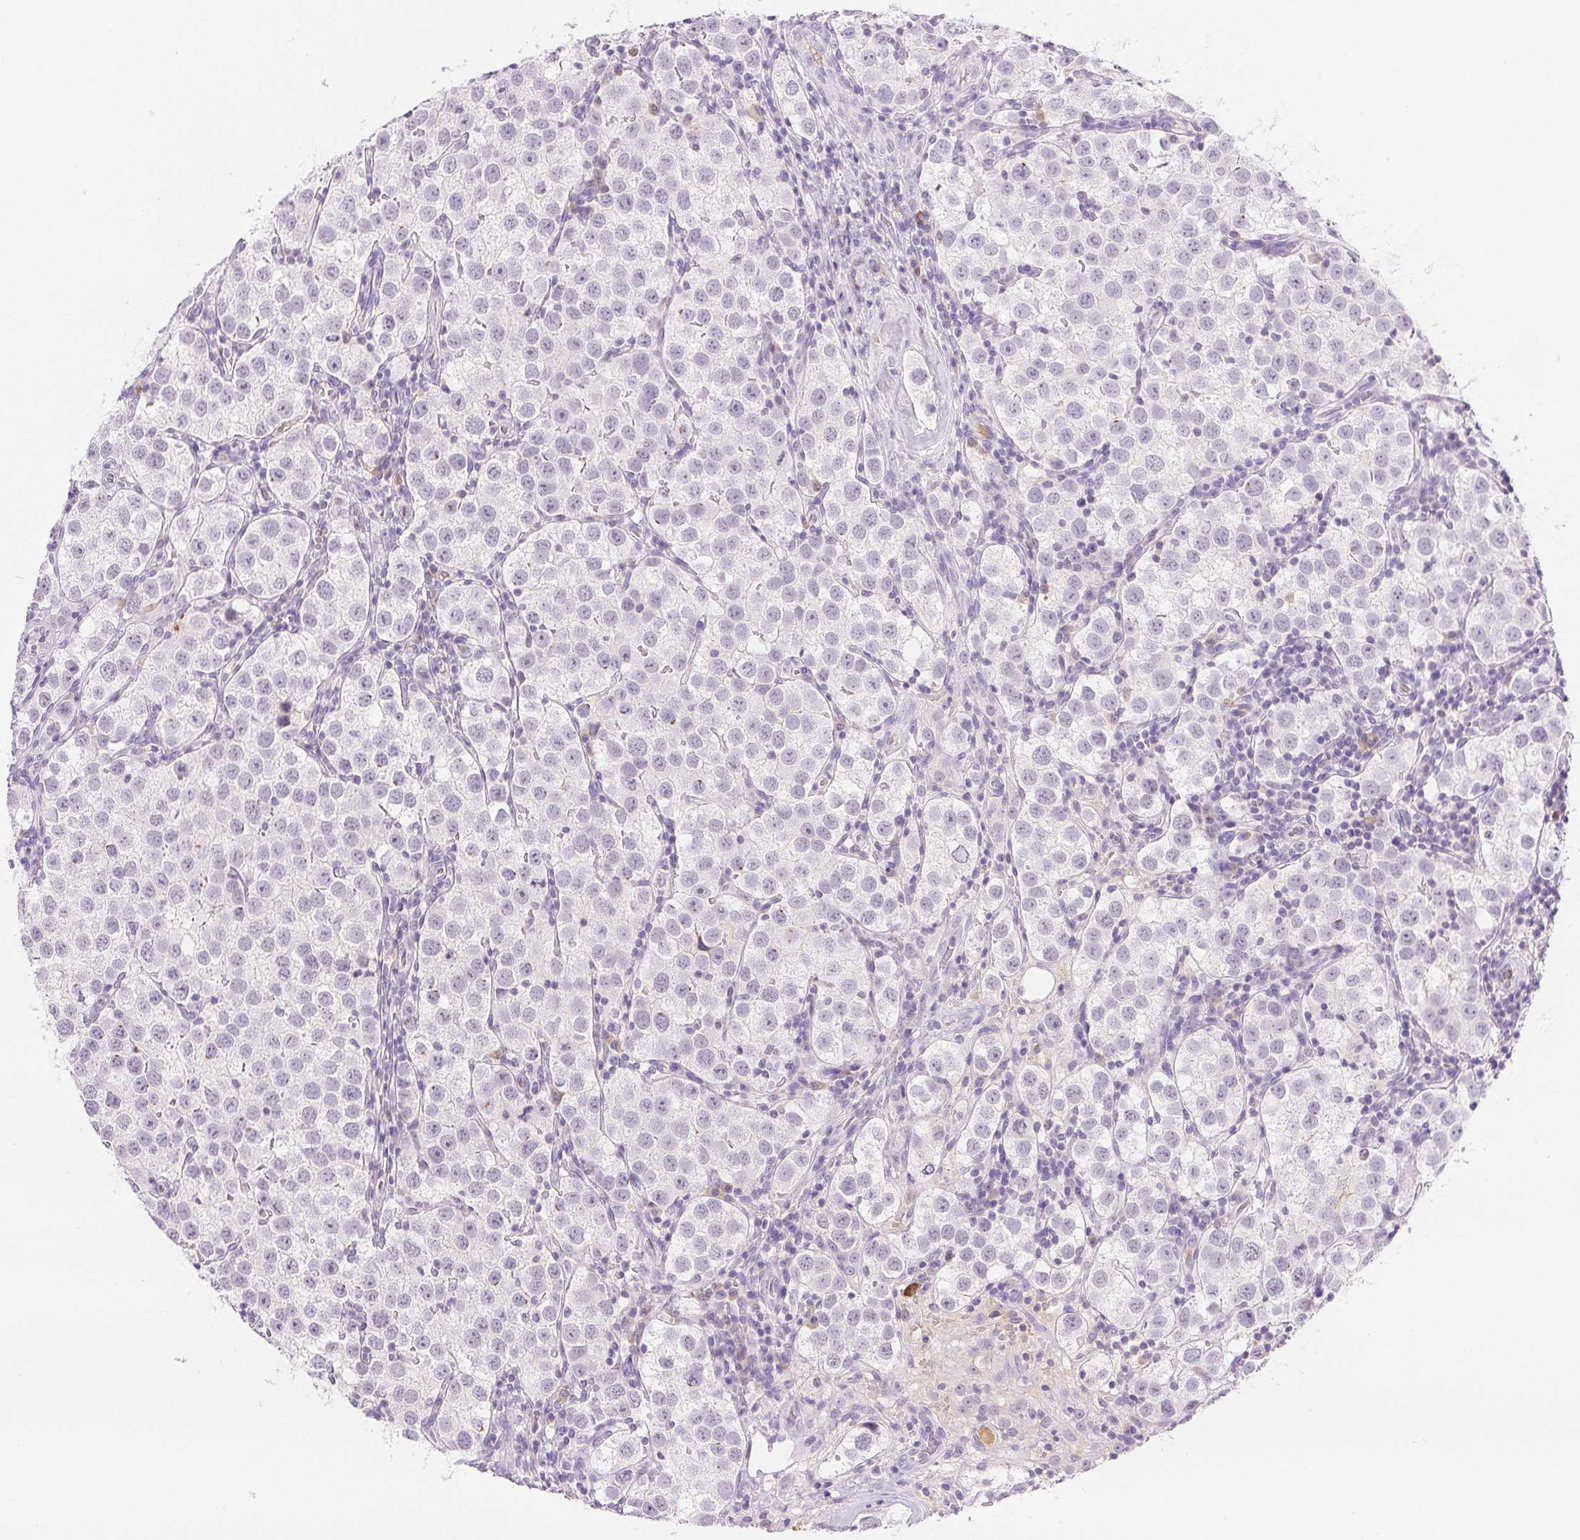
{"staining": {"intensity": "negative", "quantity": "none", "location": "none"}, "tissue": "testis cancer", "cell_type": "Tumor cells", "image_type": "cancer", "snomed": [{"axis": "morphology", "description": "Seminoma, NOS"}, {"axis": "topography", "description": "Testis"}], "caption": "The micrograph shows no significant staining in tumor cells of testis cancer.", "gene": "IFIT1B", "patient": {"sex": "male", "age": 37}}